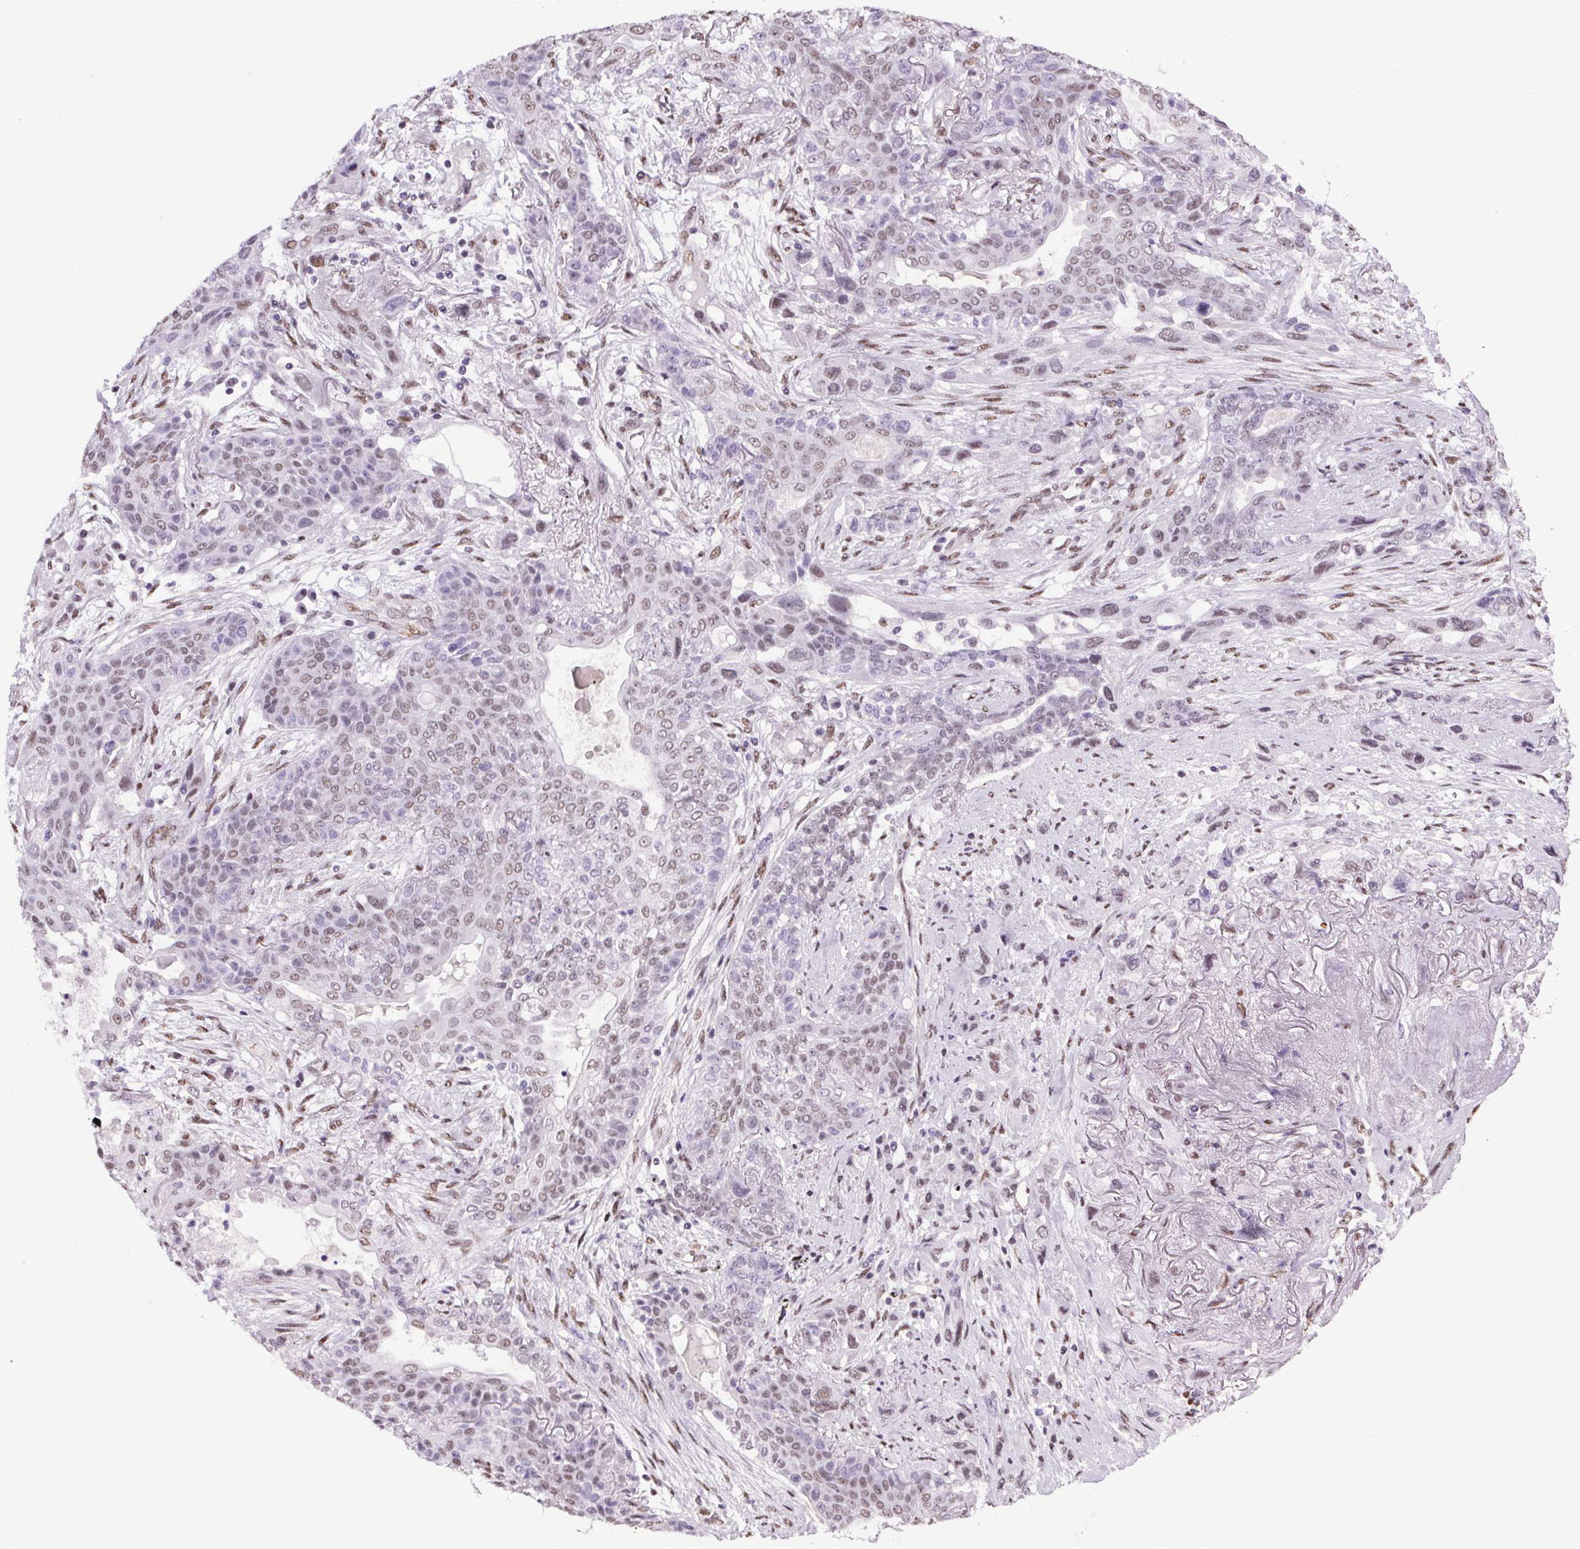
{"staining": {"intensity": "weak", "quantity": "25%-75%", "location": "nuclear"}, "tissue": "lung cancer", "cell_type": "Tumor cells", "image_type": "cancer", "snomed": [{"axis": "morphology", "description": "Squamous cell carcinoma, NOS"}, {"axis": "topography", "description": "Lung"}], "caption": "A low amount of weak nuclear positivity is present in about 25%-75% of tumor cells in lung cancer tissue.", "gene": "GP6", "patient": {"sex": "female", "age": 70}}